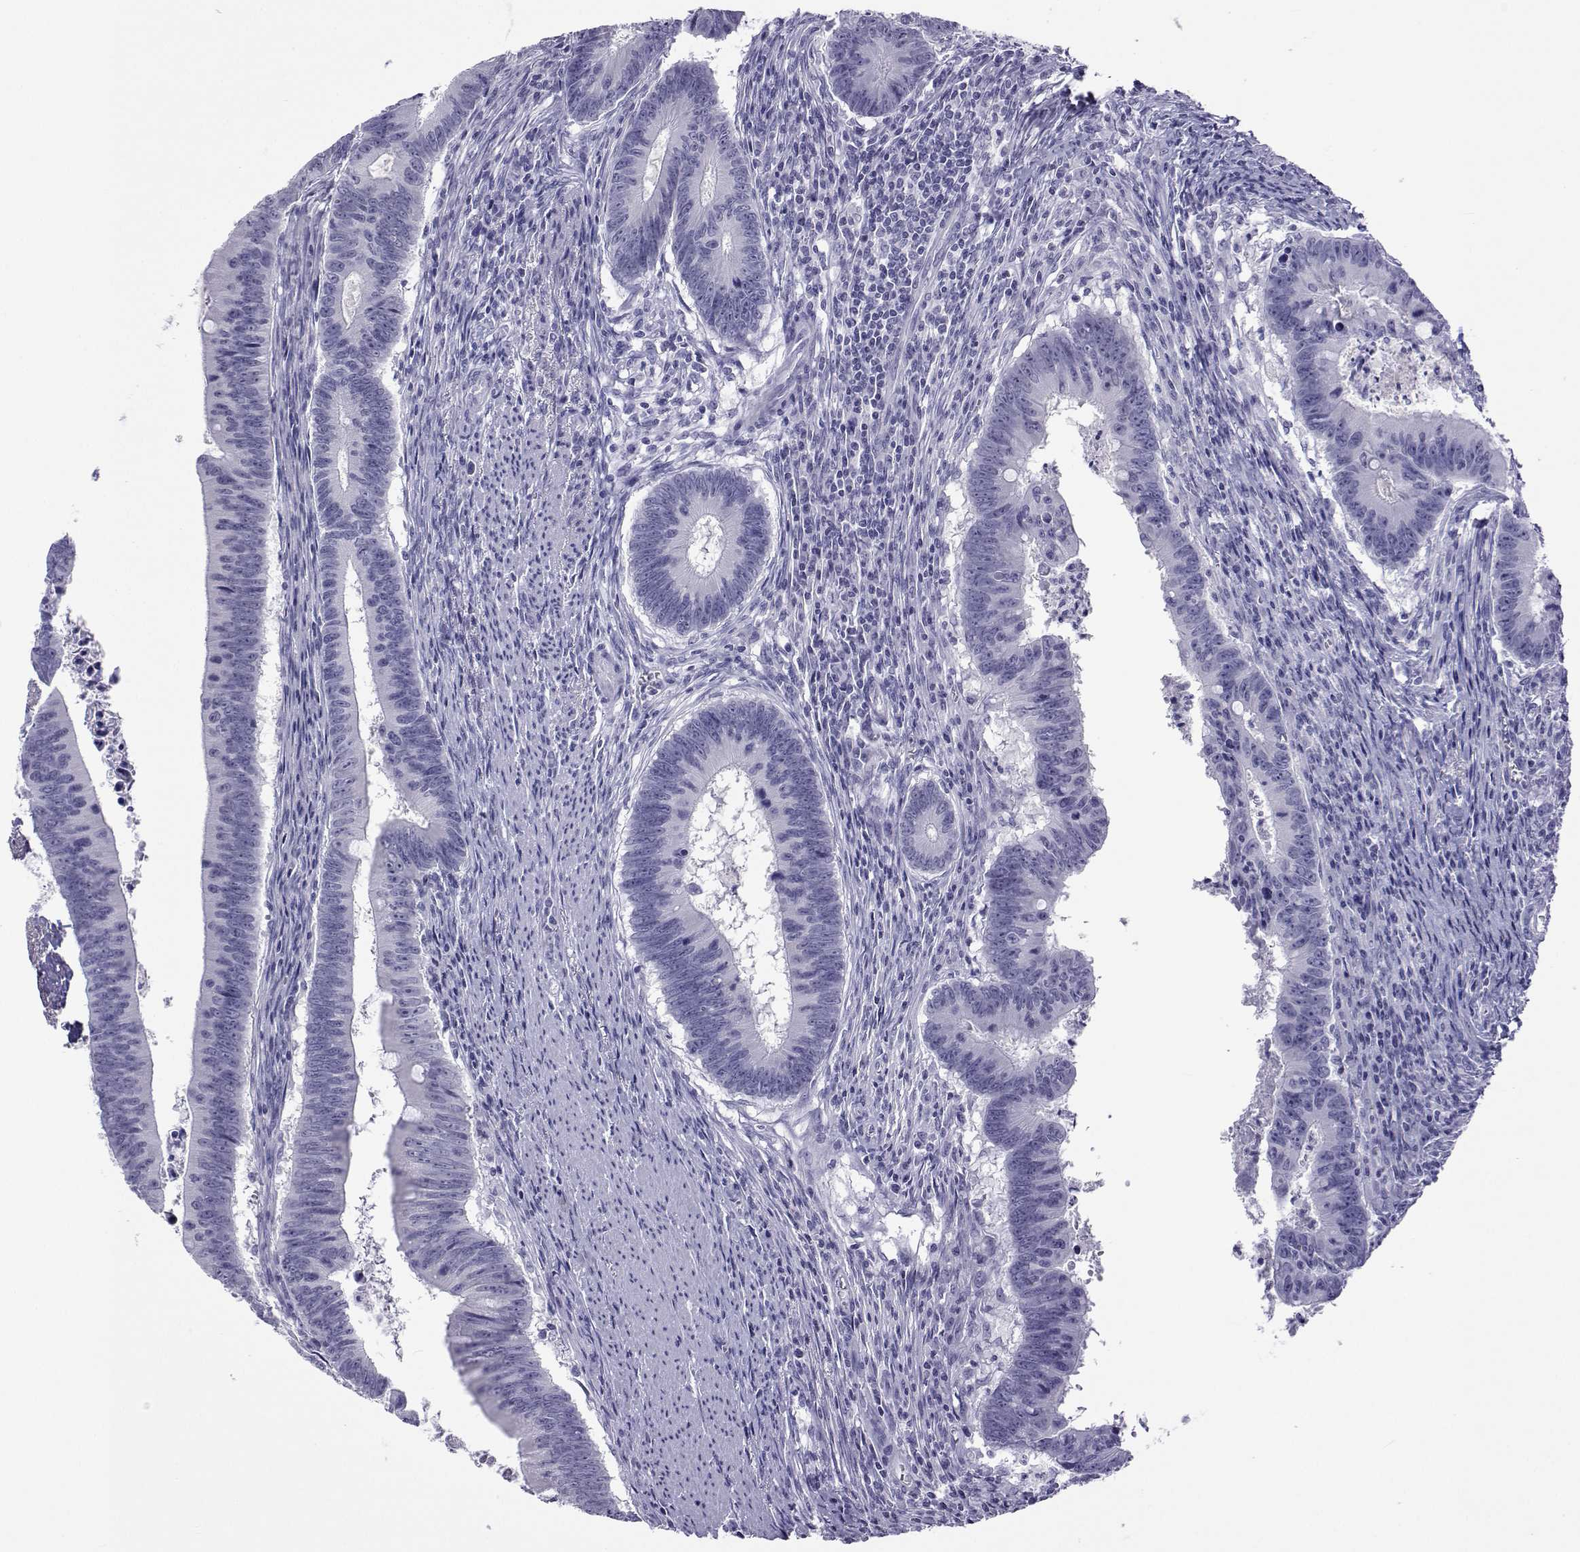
{"staining": {"intensity": "negative", "quantity": "none", "location": "none"}, "tissue": "colorectal cancer", "cell_type": "Tumor cells", "image_type": "cancer", "snomed": [{"axis": "morphology", "description": "Adenocarcinoma, NOS"}, {"axis": "topography", "description": "Colon"}], "caption": "A high-resolution histopathology image shows IHC staining of adenocarcinoma (colorectal), which shows no significant positivity in tumor cells.", "gene": "ACTL7A", "patient": {"sex": "female", "age": 87}}